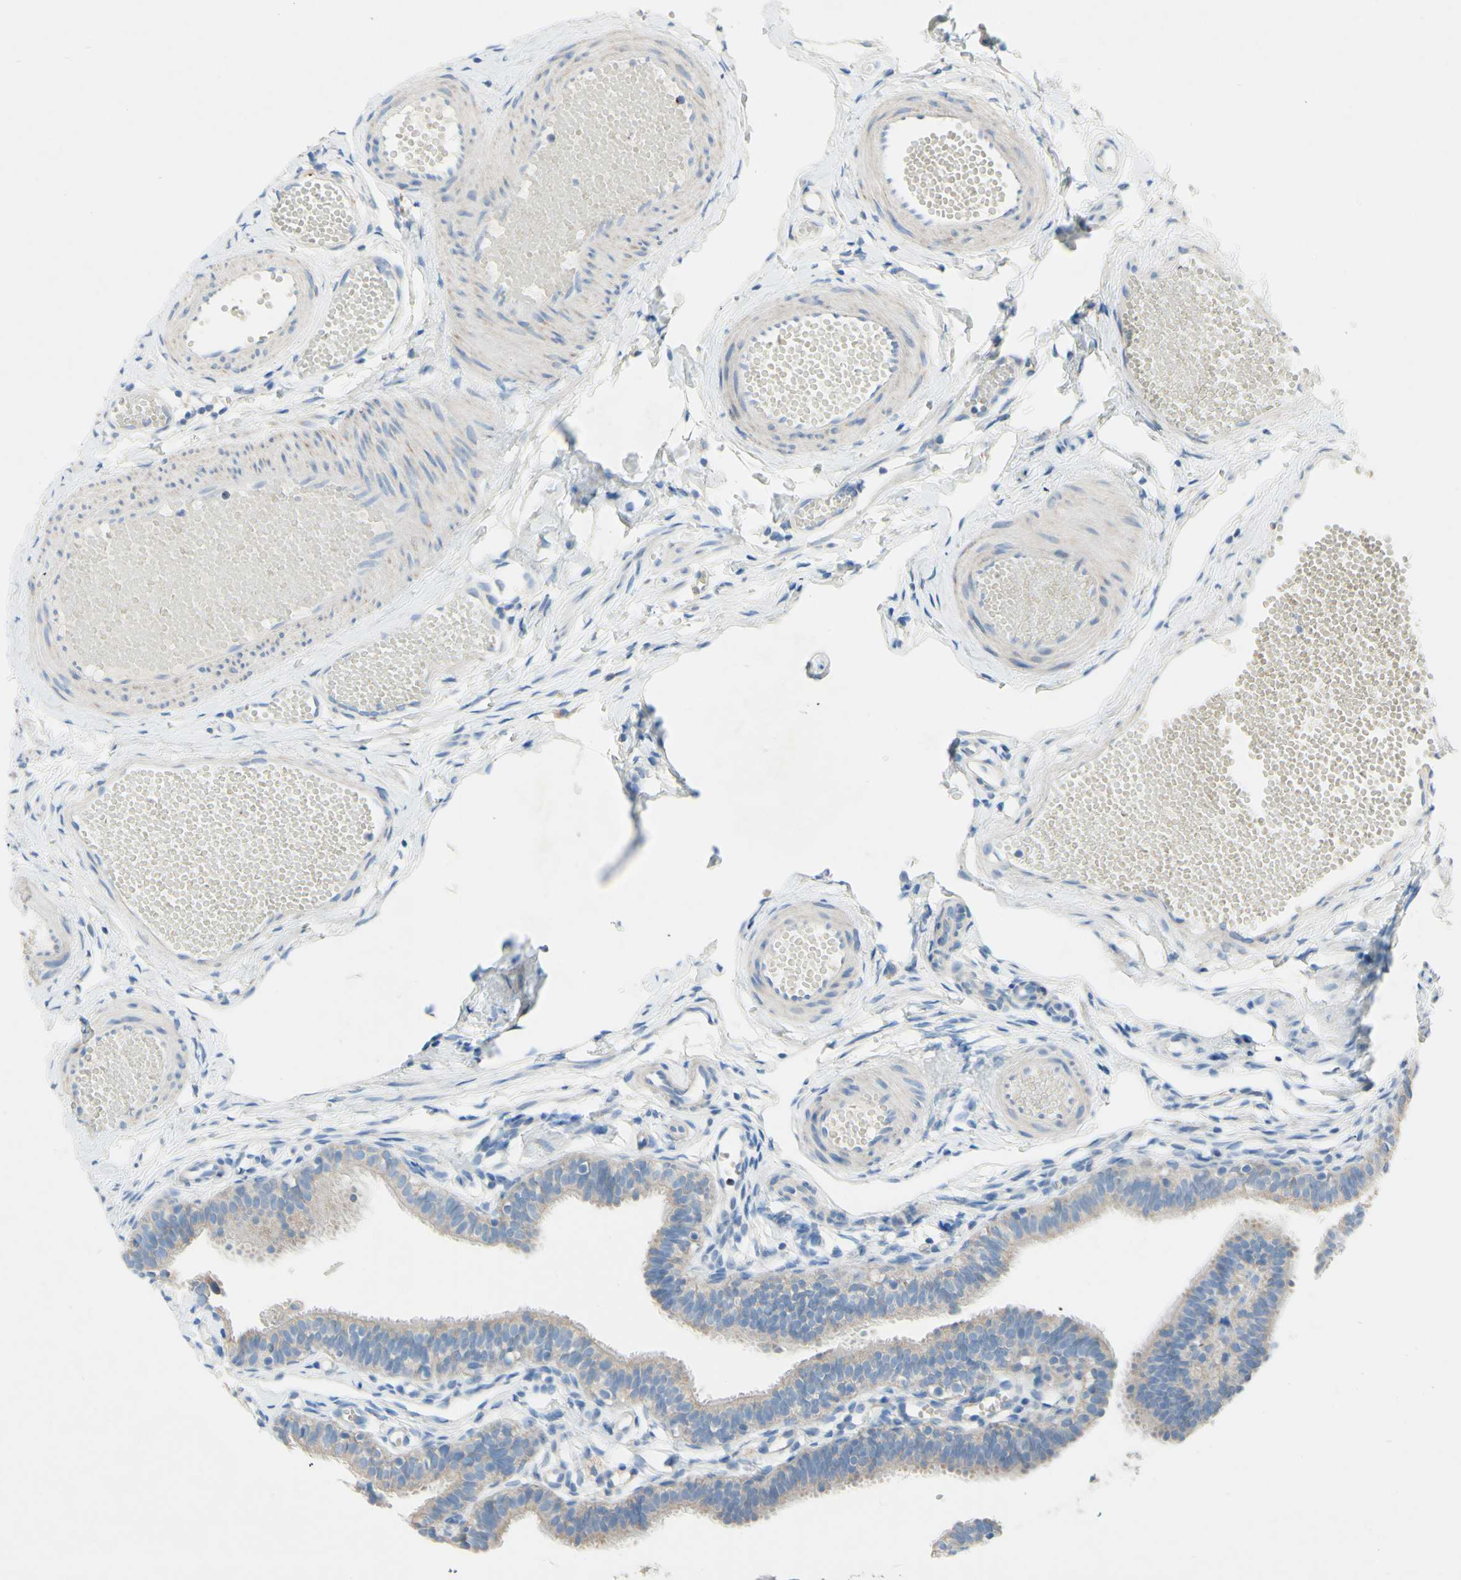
{"staining": {"intensity": "negative", "quantity": "none", "location": "none"}, "tissue": "fallopian tube", "cell_type": "Glandular cells", "image_type": "normal", "snomed": [{"axis": "morphology", "description": "Normal tissue, NOS"}, {"axis": "topography", "description": "Fallopian tube"}, {"axis": "topography", "description": "Placenta"}], "caption": "This is a image of immunohistochemistry staining of benign fallopian tube, which shows no expression in glandular cells. The staining is performed using DAB brown chromogen with nuclei counter-stained in using hematoxylin.", "gene": "ACADL", "patient": {"sex": "female", "age": 34}}